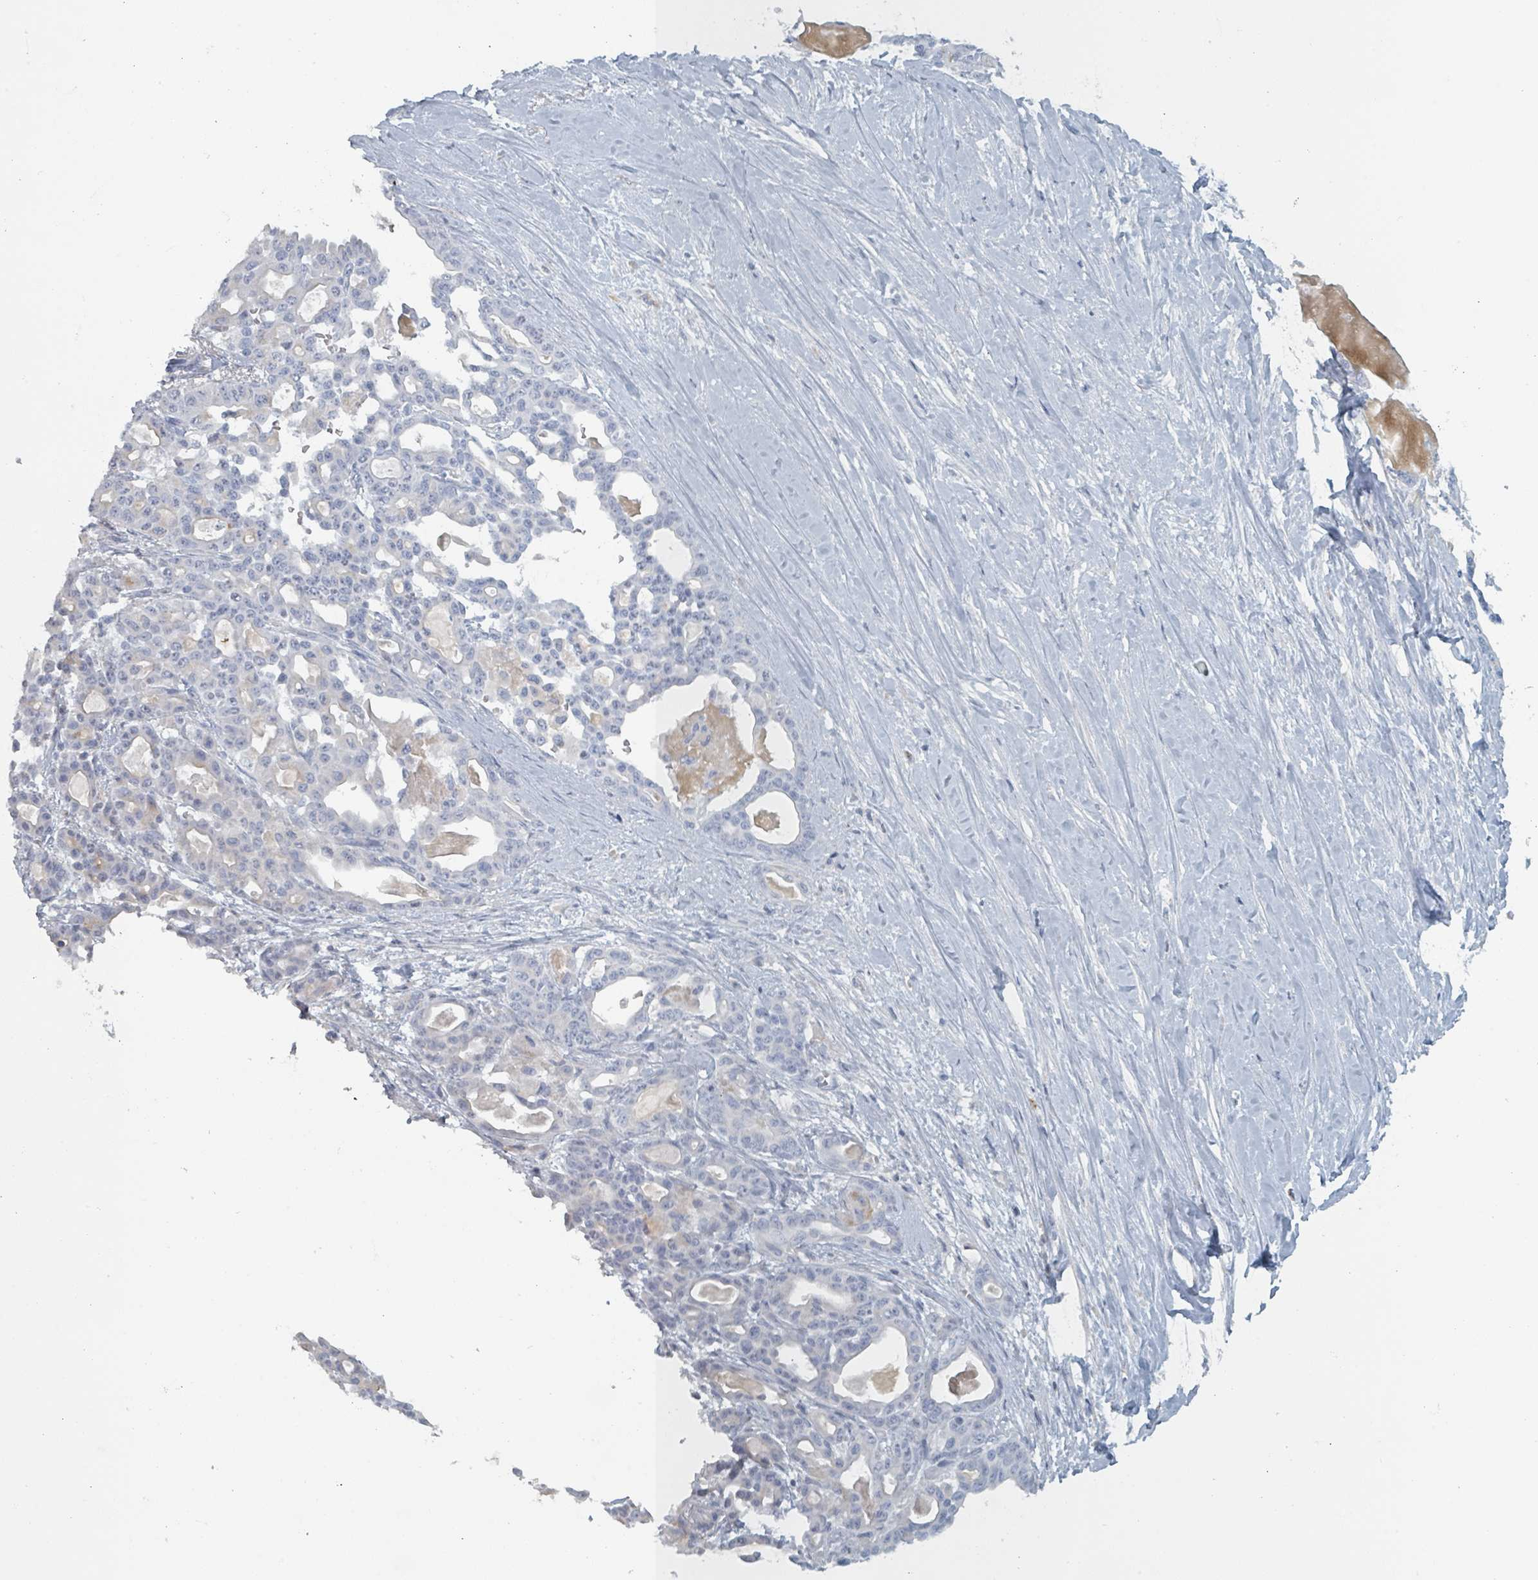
{"staining": {"intensity": "negative", "quantity": "none", "location": "none"}, "tissue": "pancreatic cancer", "cell_type": "Tumor cells", "image_type": "cancer", "snomed": [{"axis": "morphology", "description": "Adenocarcinoma, NOS"}, {"axis": "topography", "description": "Pancreas"}], "caption": "High power microscopy photomicrograph of an IHC photomicrograph of pancreatic adenocarcinoma, revealing no significant positivity in tumor cells. (DAB (3,3'-diaminobenzidine) IHC with hematoxylin counter stain).", "gene": "HEATR5A", "patient": {"sex": "male", "age": 63}}